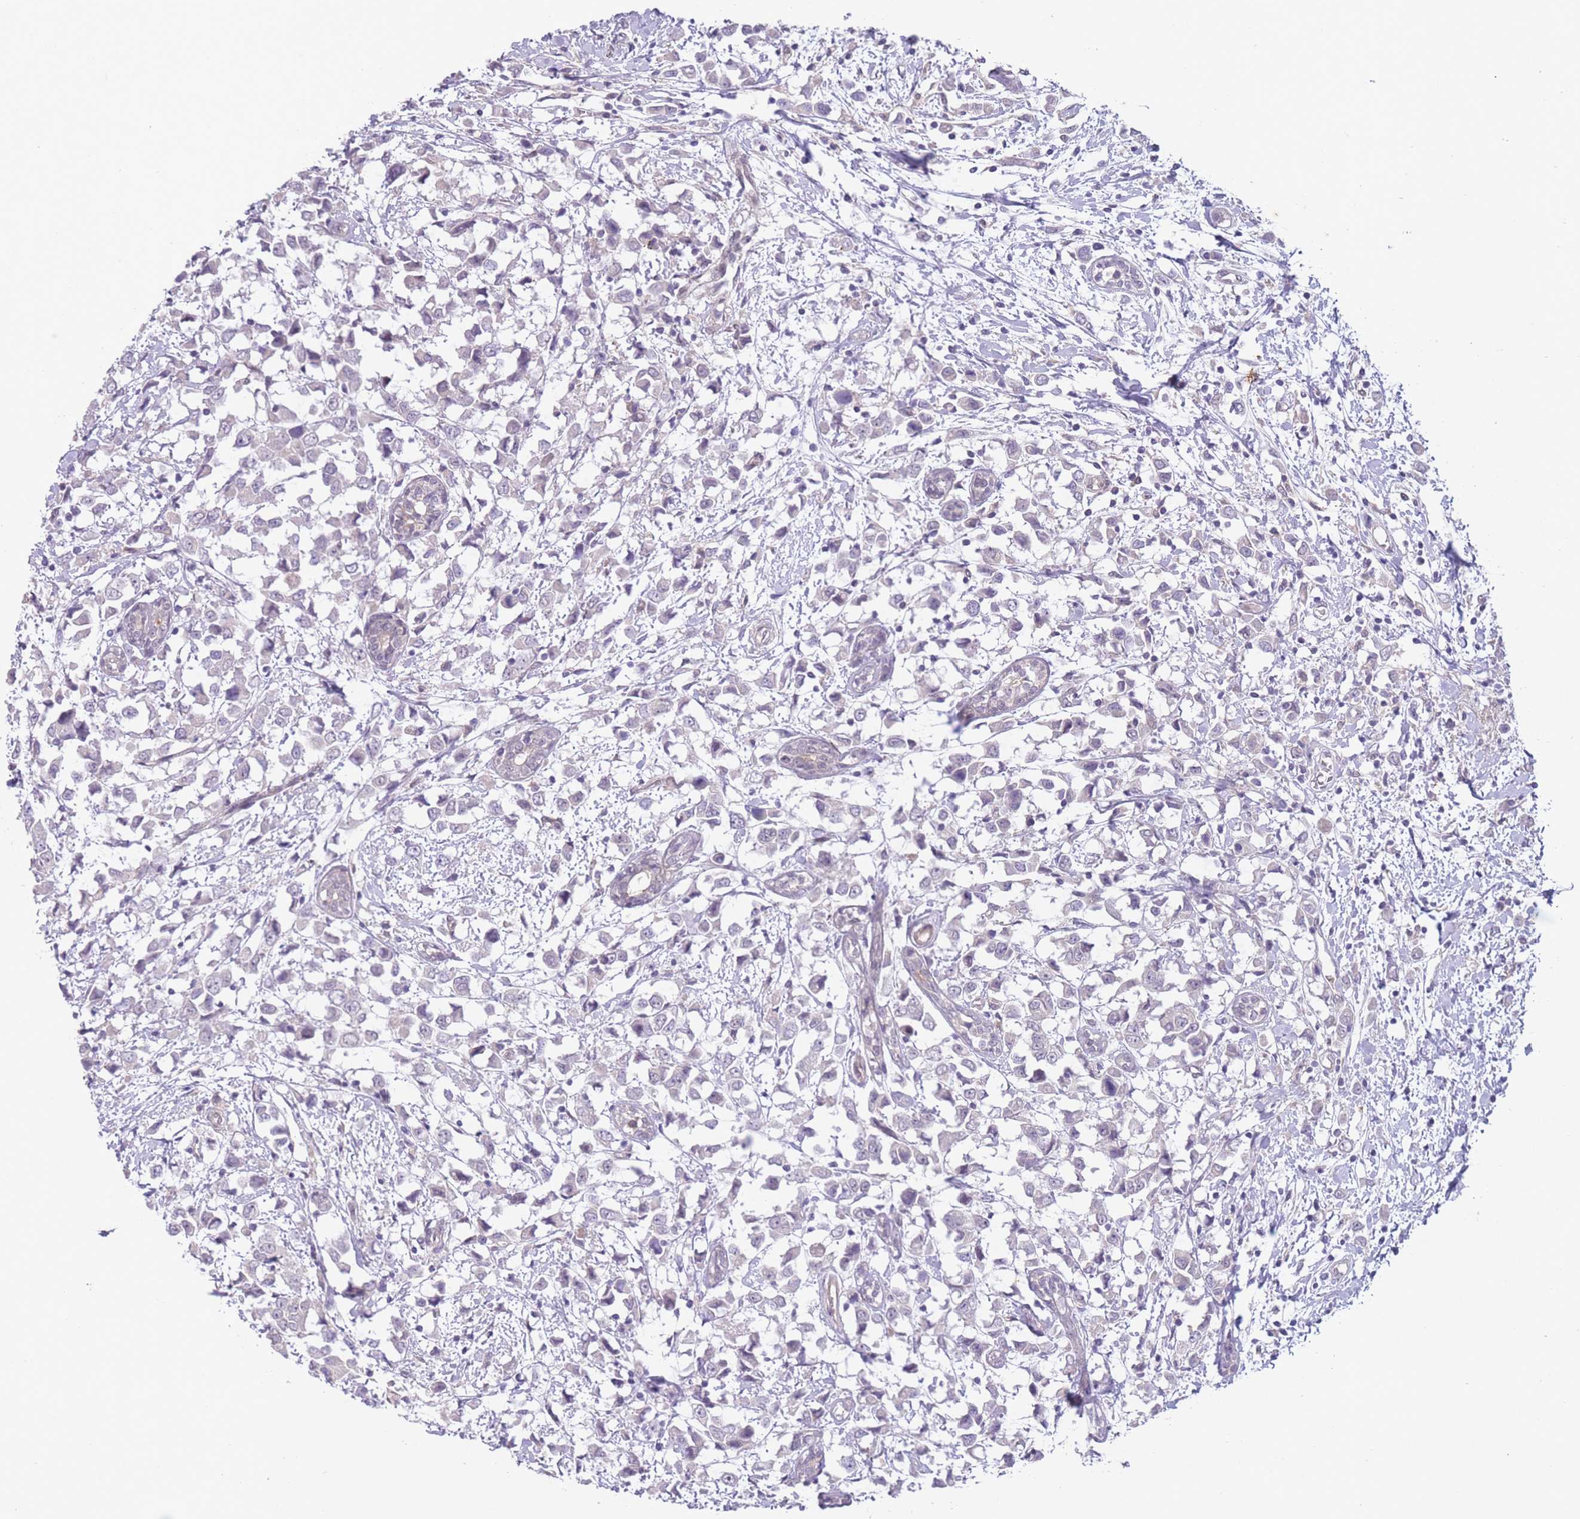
{"staining": {"intensity": "negative", "quantity": "none", "location": "none"}, "tissue": "breast cancer", "cell_type": "Tumor cells", "image_type": "cancer", "snomed": [{"axis": "morphology", "description": "Duct carcinoma"}, {"axis": "topography", "description": "Breast"}], "caption": "There is no significant staining in tumor cells of breast cancer.", "gene": "ARPIN", "patient": {"sex": "female", "age": 61}}